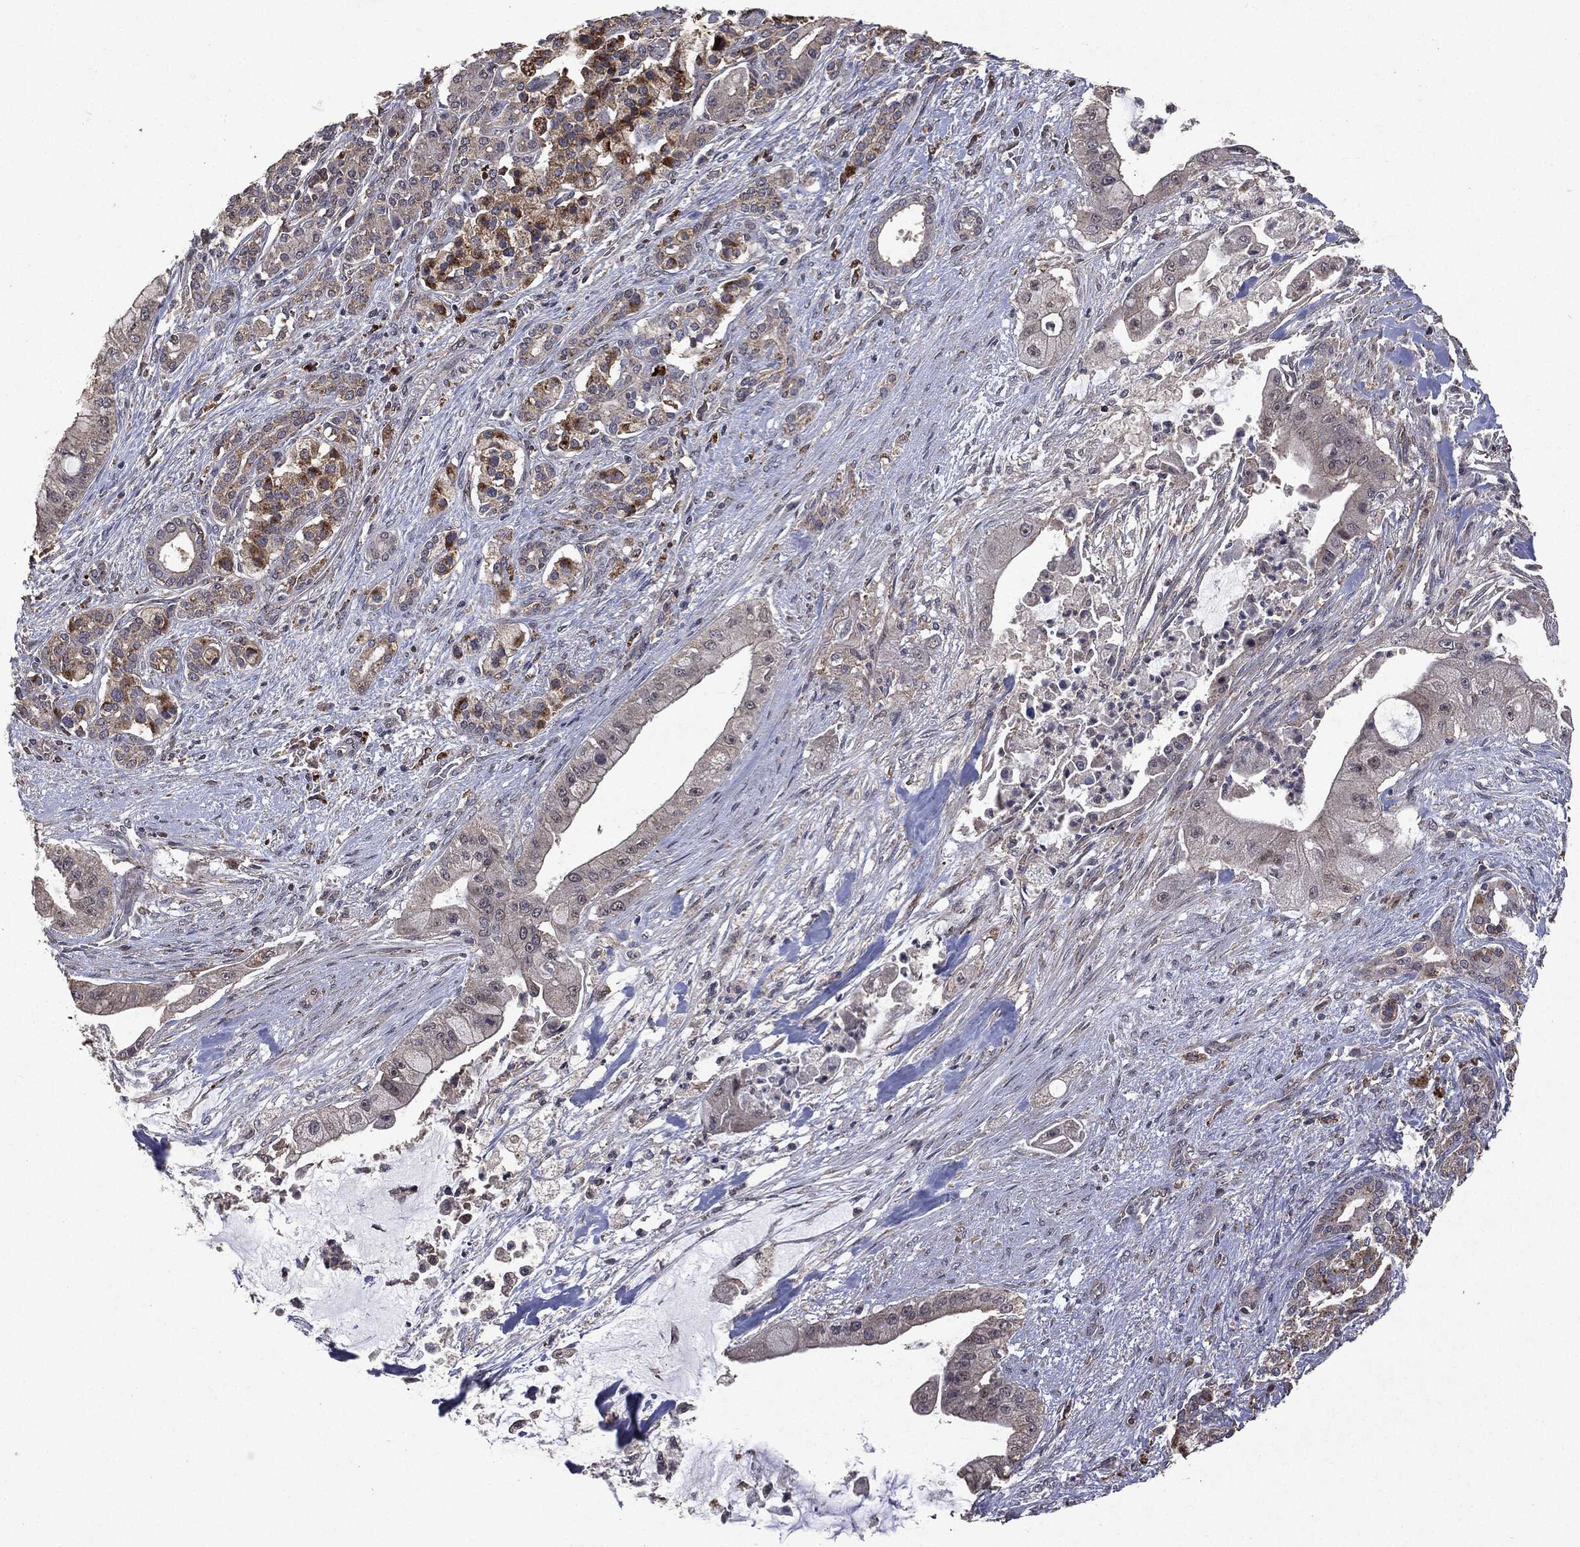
{"staining": {"intensity": "negative", "quantity": "none", "location": "none"}, "tissue": "pancreatic cancer", "cell_type": "Tumor cells", "image_type": "cancer", "snomed": [{"axis": "morphology", "description": "Normal tissue, NOS"}, {"axis": "morphology", "description": "Inflammation, NOS"}, {"axis": "morphology", "description": "Adenocarcinoma, NOS"}, {"axis": "topography", "description": "Pancreas"}], "caption": "Immunohistochemical staining of human adenocarcinoma (pancreatic) reveals no significant positivity in tumor cells.", "gene": "PTEN", "patient": {"sex": "male", "age": 57}}